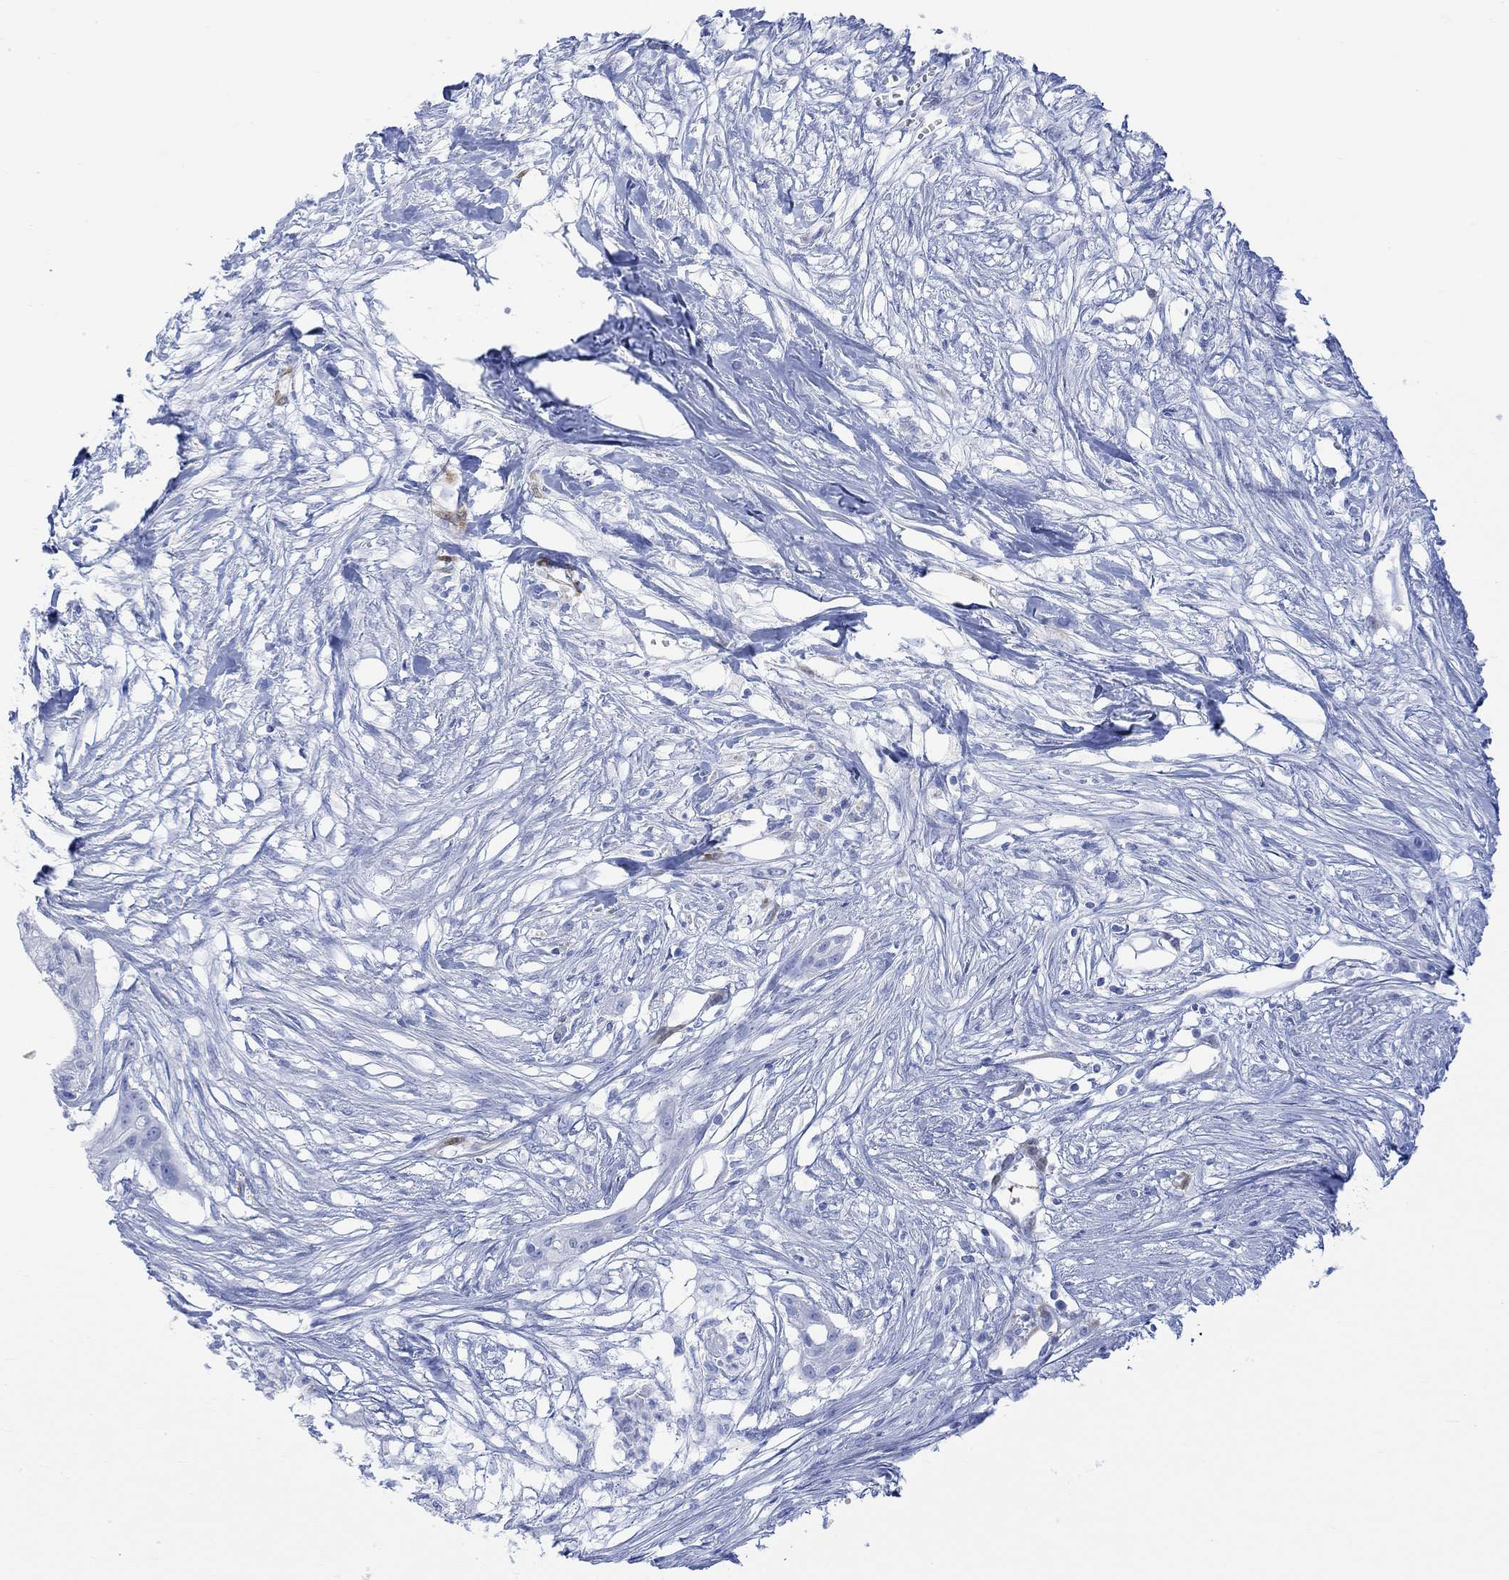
{"staining": {"intensity": "negative", "quantity": "none", "location": "none"}, "tissue": "pancreatic cancer", "cell_type": "Tumor cells", "image_type": "cancer", "snomed": [{"axis": "morphology", "description": "Normal tissue, NOS"}, {"axis": "morphology", "description": "Adenocarcinoma, NOS"}, {"axis": "topography", "description": "Pancreas"}], "caption": "The image displays no staining of tumor cells in pancreatic cancer (adenocarcinoma). (DAB immunohistochemistry (IHC) with hematoxylin counter stain).", "gene": "TPPP3", "patient": {"sex": "female", "age": 58}}